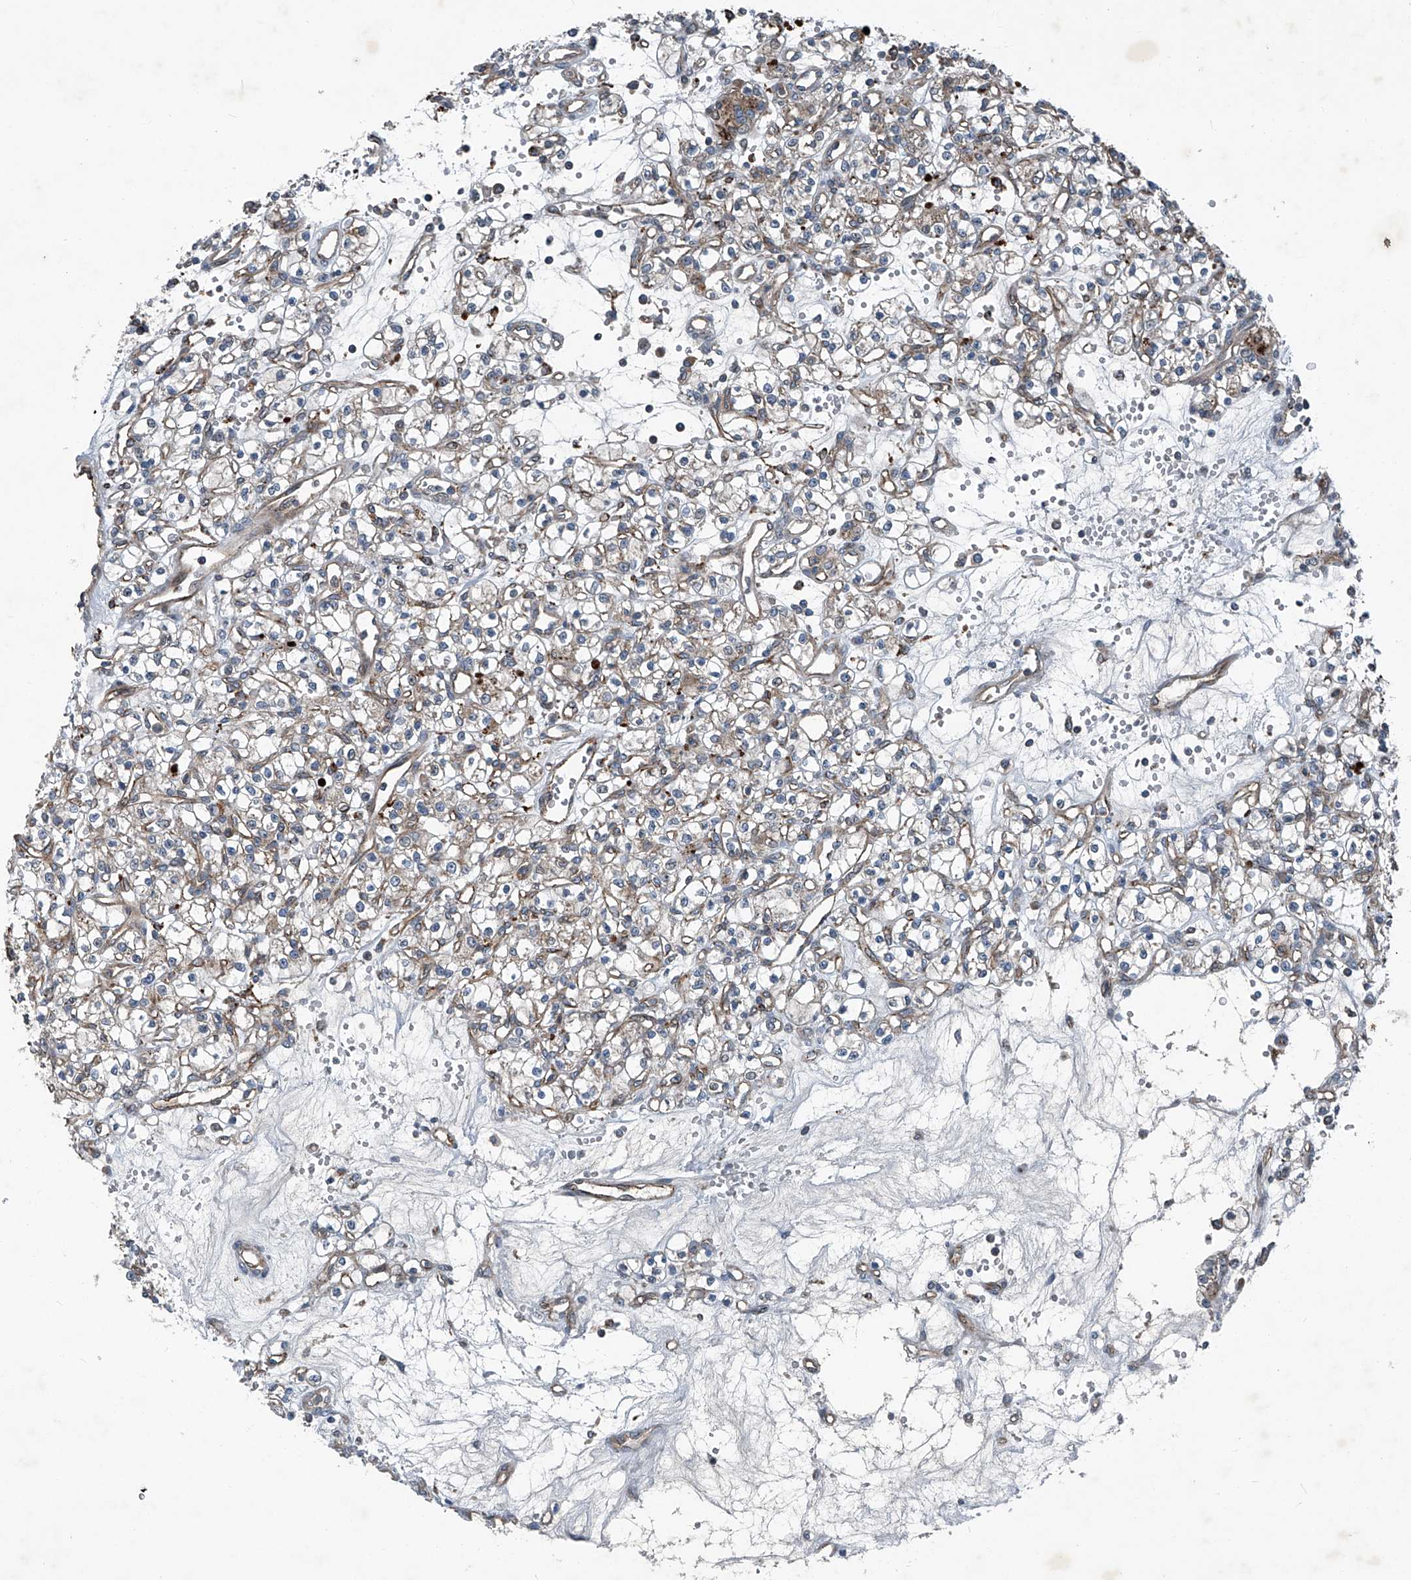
{"staining": {"intensity": "weak", "quantity": "25%-75%", "location": "cytoplasmic/membranous"}, "tissue": "renal cancer", "cell_type": "Tumor cells", "image_type": "cancer", "snomed": [{"axis": "morphology", "description": "Adenocarcinoma, NOS"}, {"axis": "topography", "description": "Kidney"}], "caption": "Protein staining by immunohistochemistry displays weak cytoplasmic/membranous positivity in about 25%-75% of tumor cells in adenocarcinoma (renal).", "gene": "SENP2", "patient": {"sex": "female", "age": 59}}